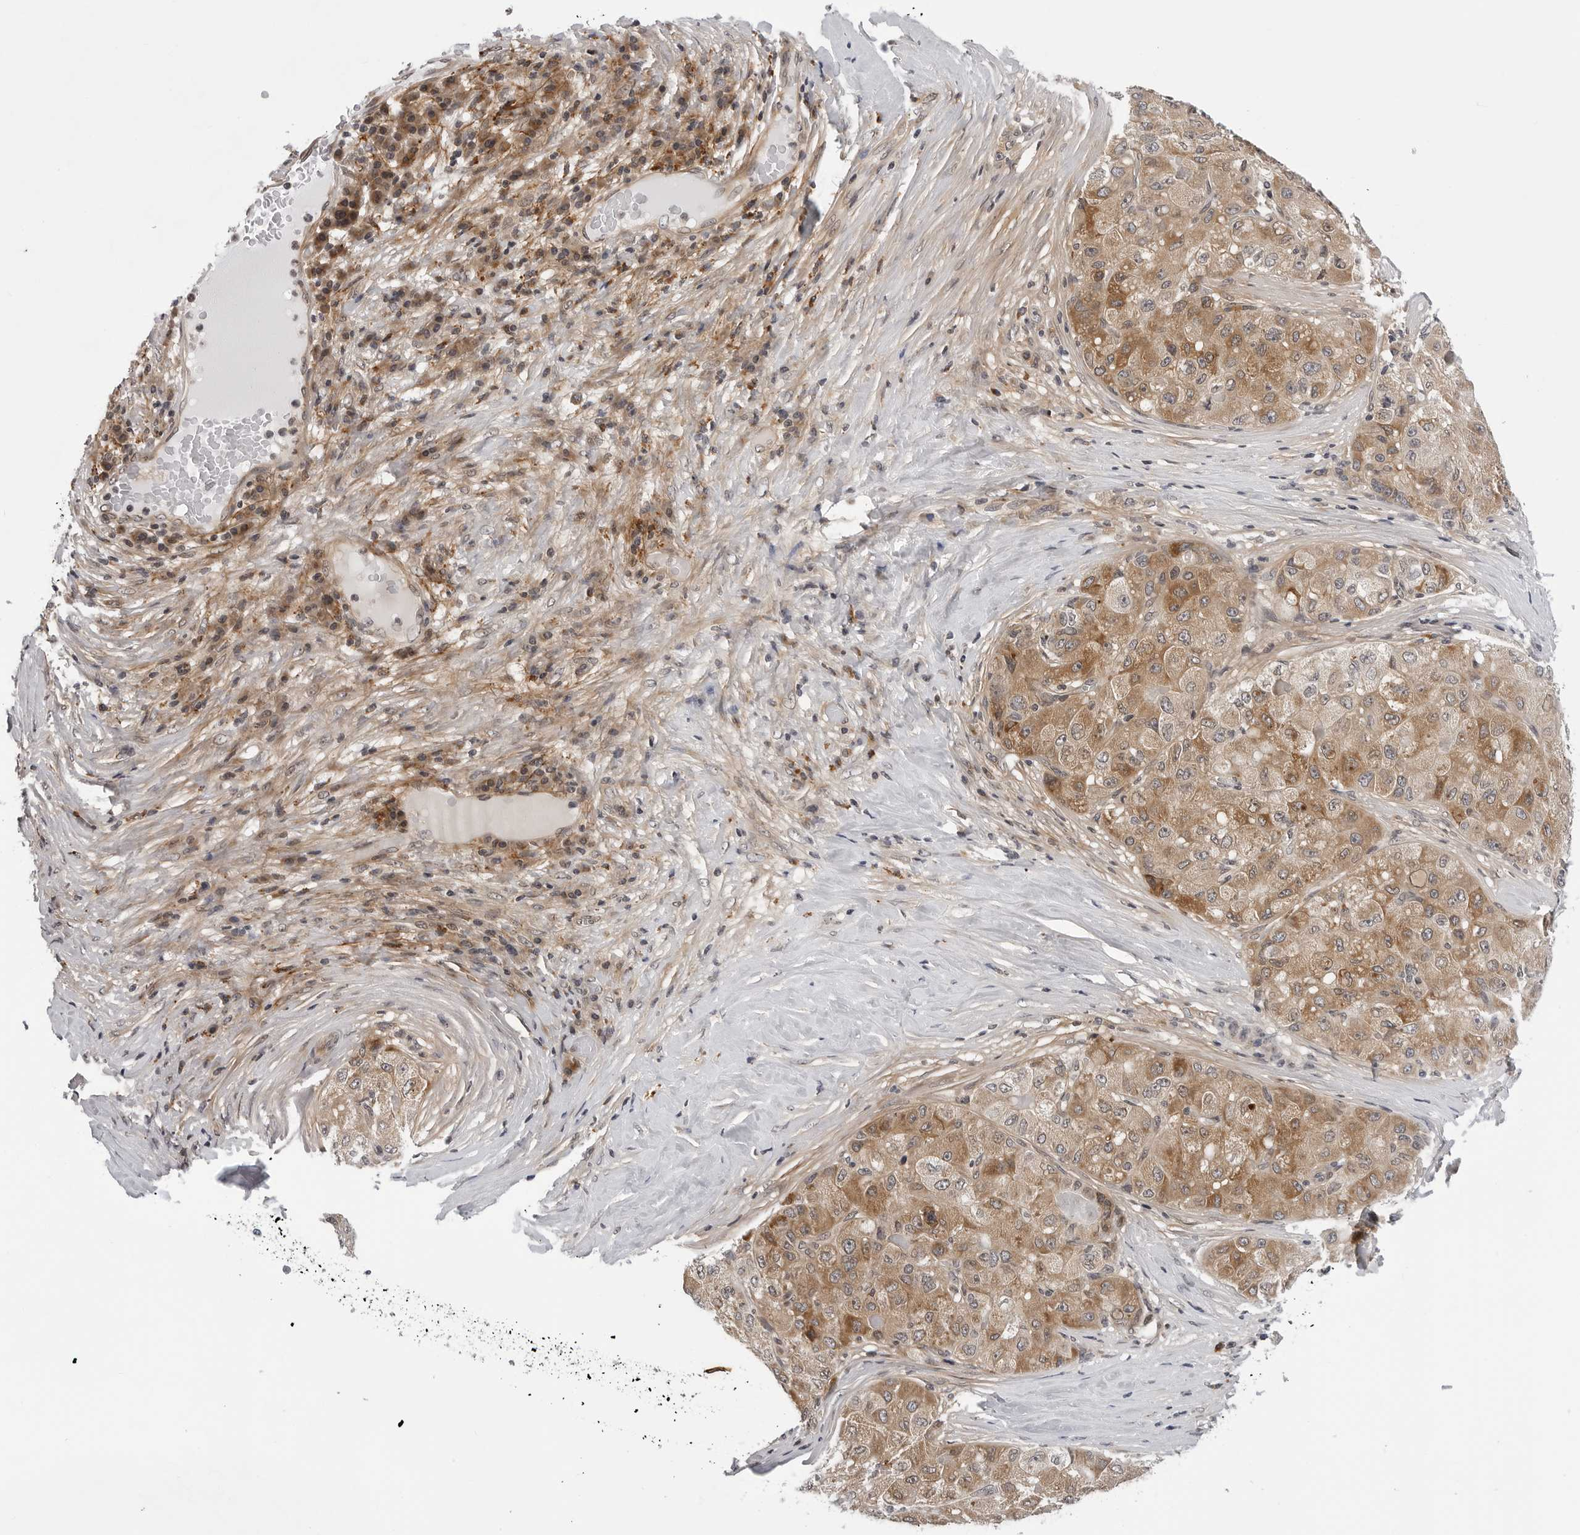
{"staining": {"intensity": "moderate", "quantity": ">75%", "location": "cytoplasmic/membranous"}, "tissue": "liver cancer", "cell_type": "Tumor cells", "image_type": "cancer", "snomed": [{"axis": "morphology", "description": "Carcinoma, Hepatocellular, NOS"}, {"axis": "topography", "description": "Liver"}], "caption": "DAB immunohistochemical staining of human liver cancer displays moderate cytoplasmic/membranous protein positivity in about >75% of tumor cells.", "gene": "KIAA1614", "patient": {"sex": "male", "age": 80}}